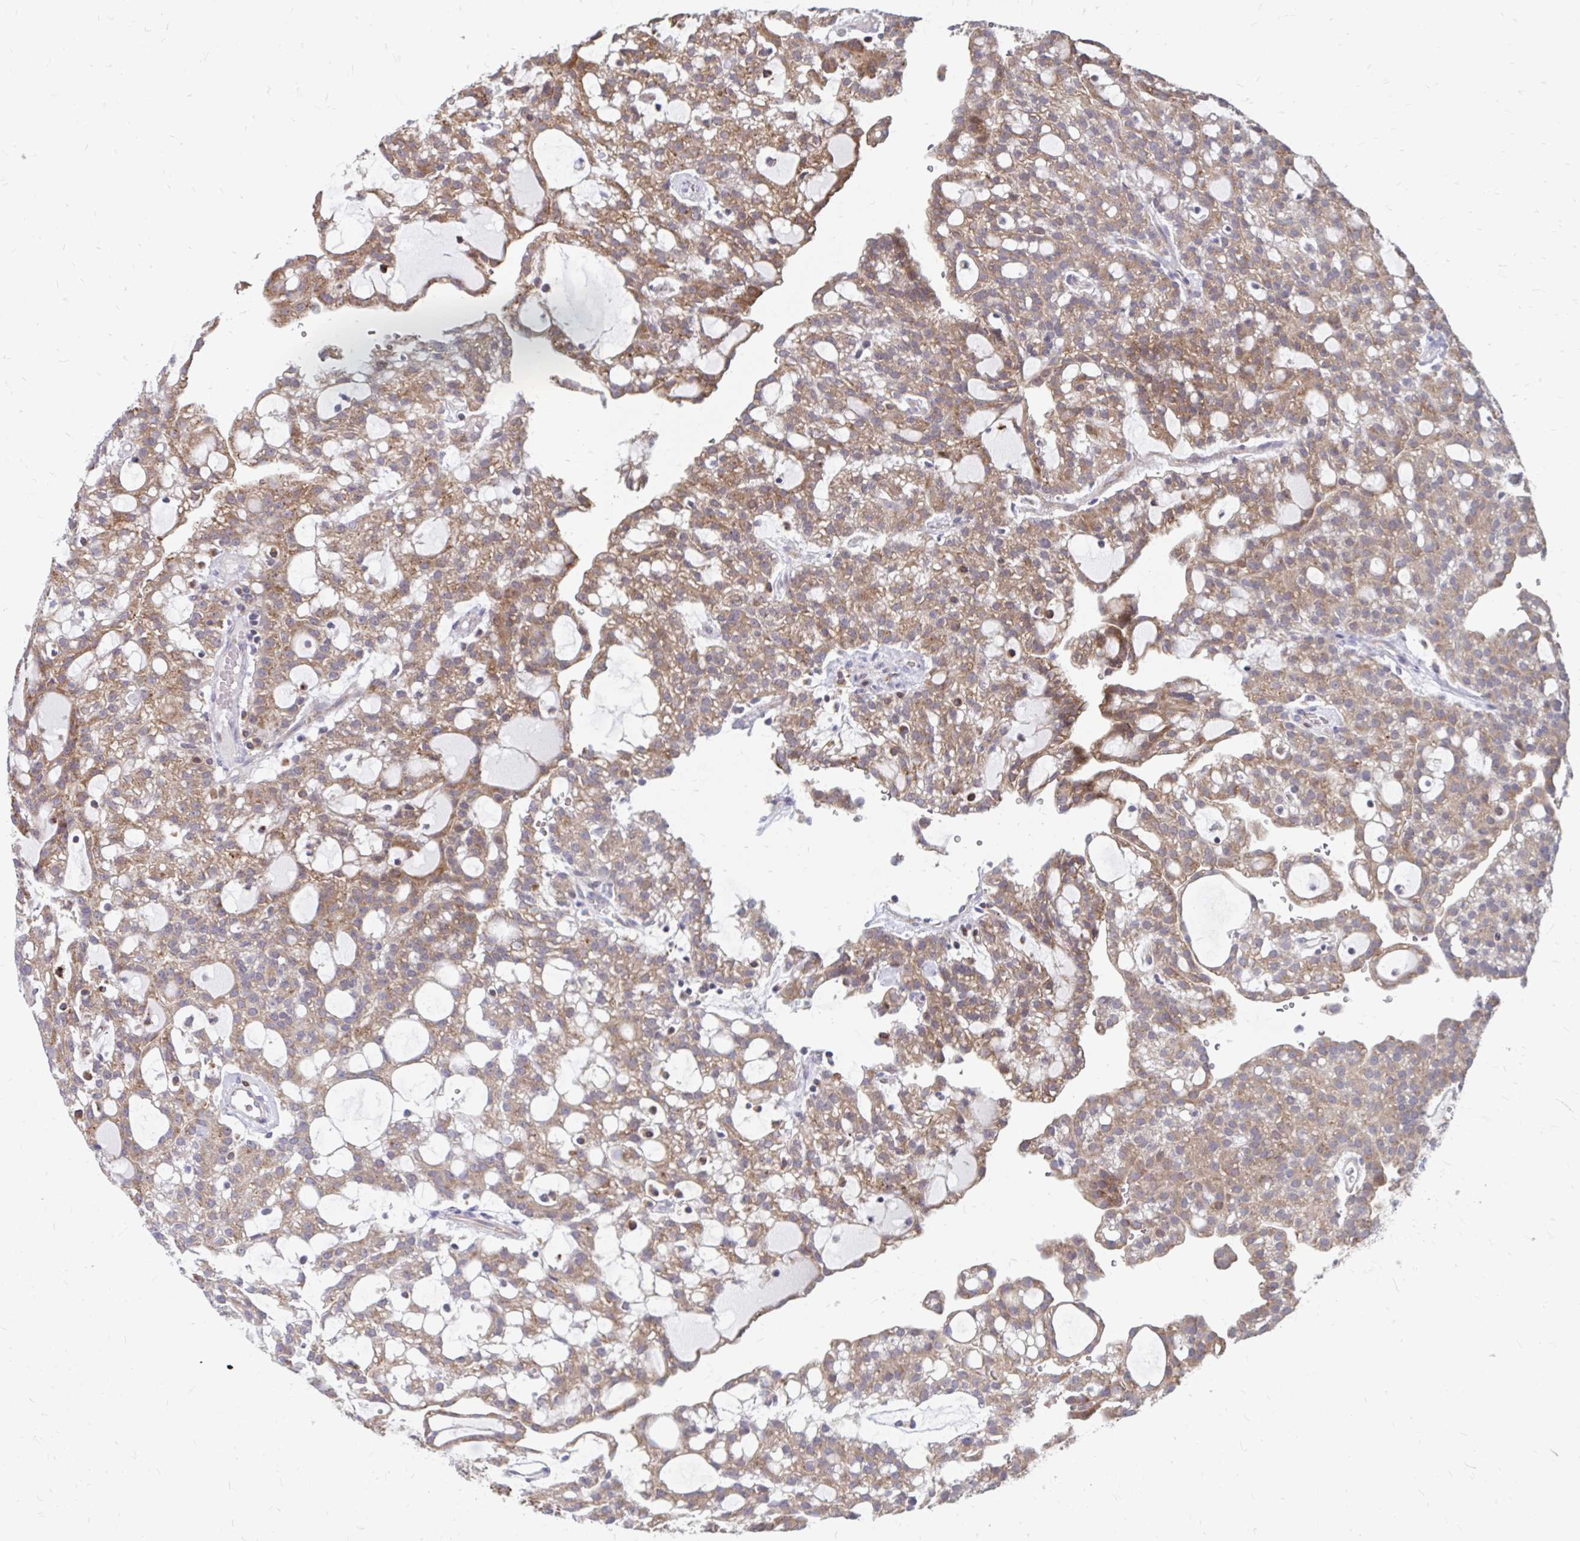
{"staining": {"intensity": "moderate", "quantity": ">75%", "location": "cytoplasmic/membranous"}, "tissue": "renal cancer", "cell_type": "Tumor cells", "image_type": "cancer", "snomed": [{"axis": "morphology", "description": "Adenocarcinoma, NOS"}, {"axis": "topography", "description": "Kidney"}], "caption": "A micrograph of renal cancer (adenocarcinoma) stained for a protein displays moderate cytoplasmic/membranous brown staining in tumor cells.", "gene": "PABIR3", "patient": {"sex": "male", "age": 63}}